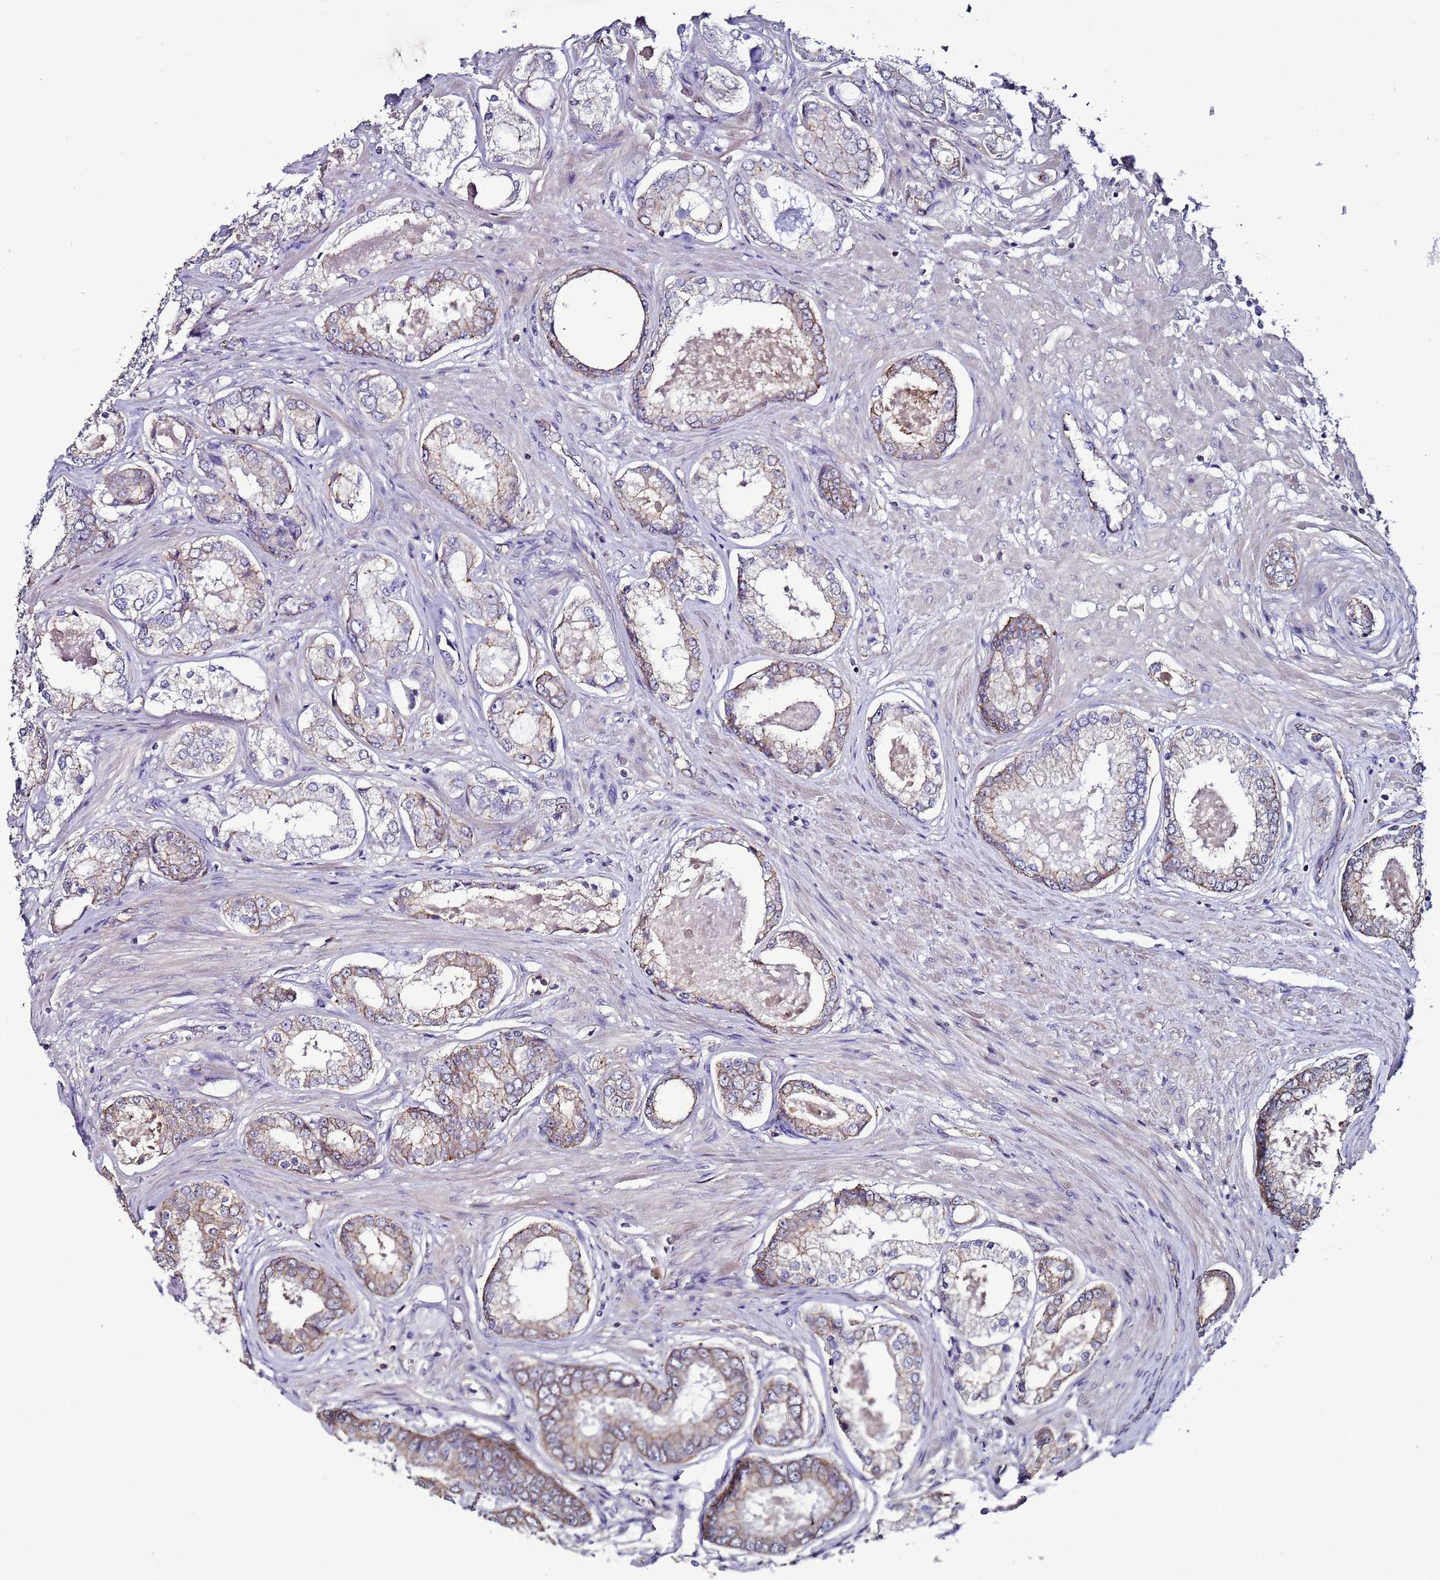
{"staining": {"intensity": "weak", "quantity": "25%-75%", "location": "cytoplasmic/membranous"}, "tissue": "prostate cancer", "cell_type": "Tumor cells", "image_type": "cancer", "snomed": [{"axis": "morphology", "description": "Adenocarcinoma, Low grade"}, {"axis": "topography", "description": "Prostate"}], "caption": "Brown immunohistochemical staining in human prostate cancer exhibits weak cytoplasmic/membranous expression in about 25%-75% of tumor cells. (DAB IHC, brown staining for protein, blue staining for nuclei).", "gene": "TENM3", "patient": {"sex": "male", "age": 68}}